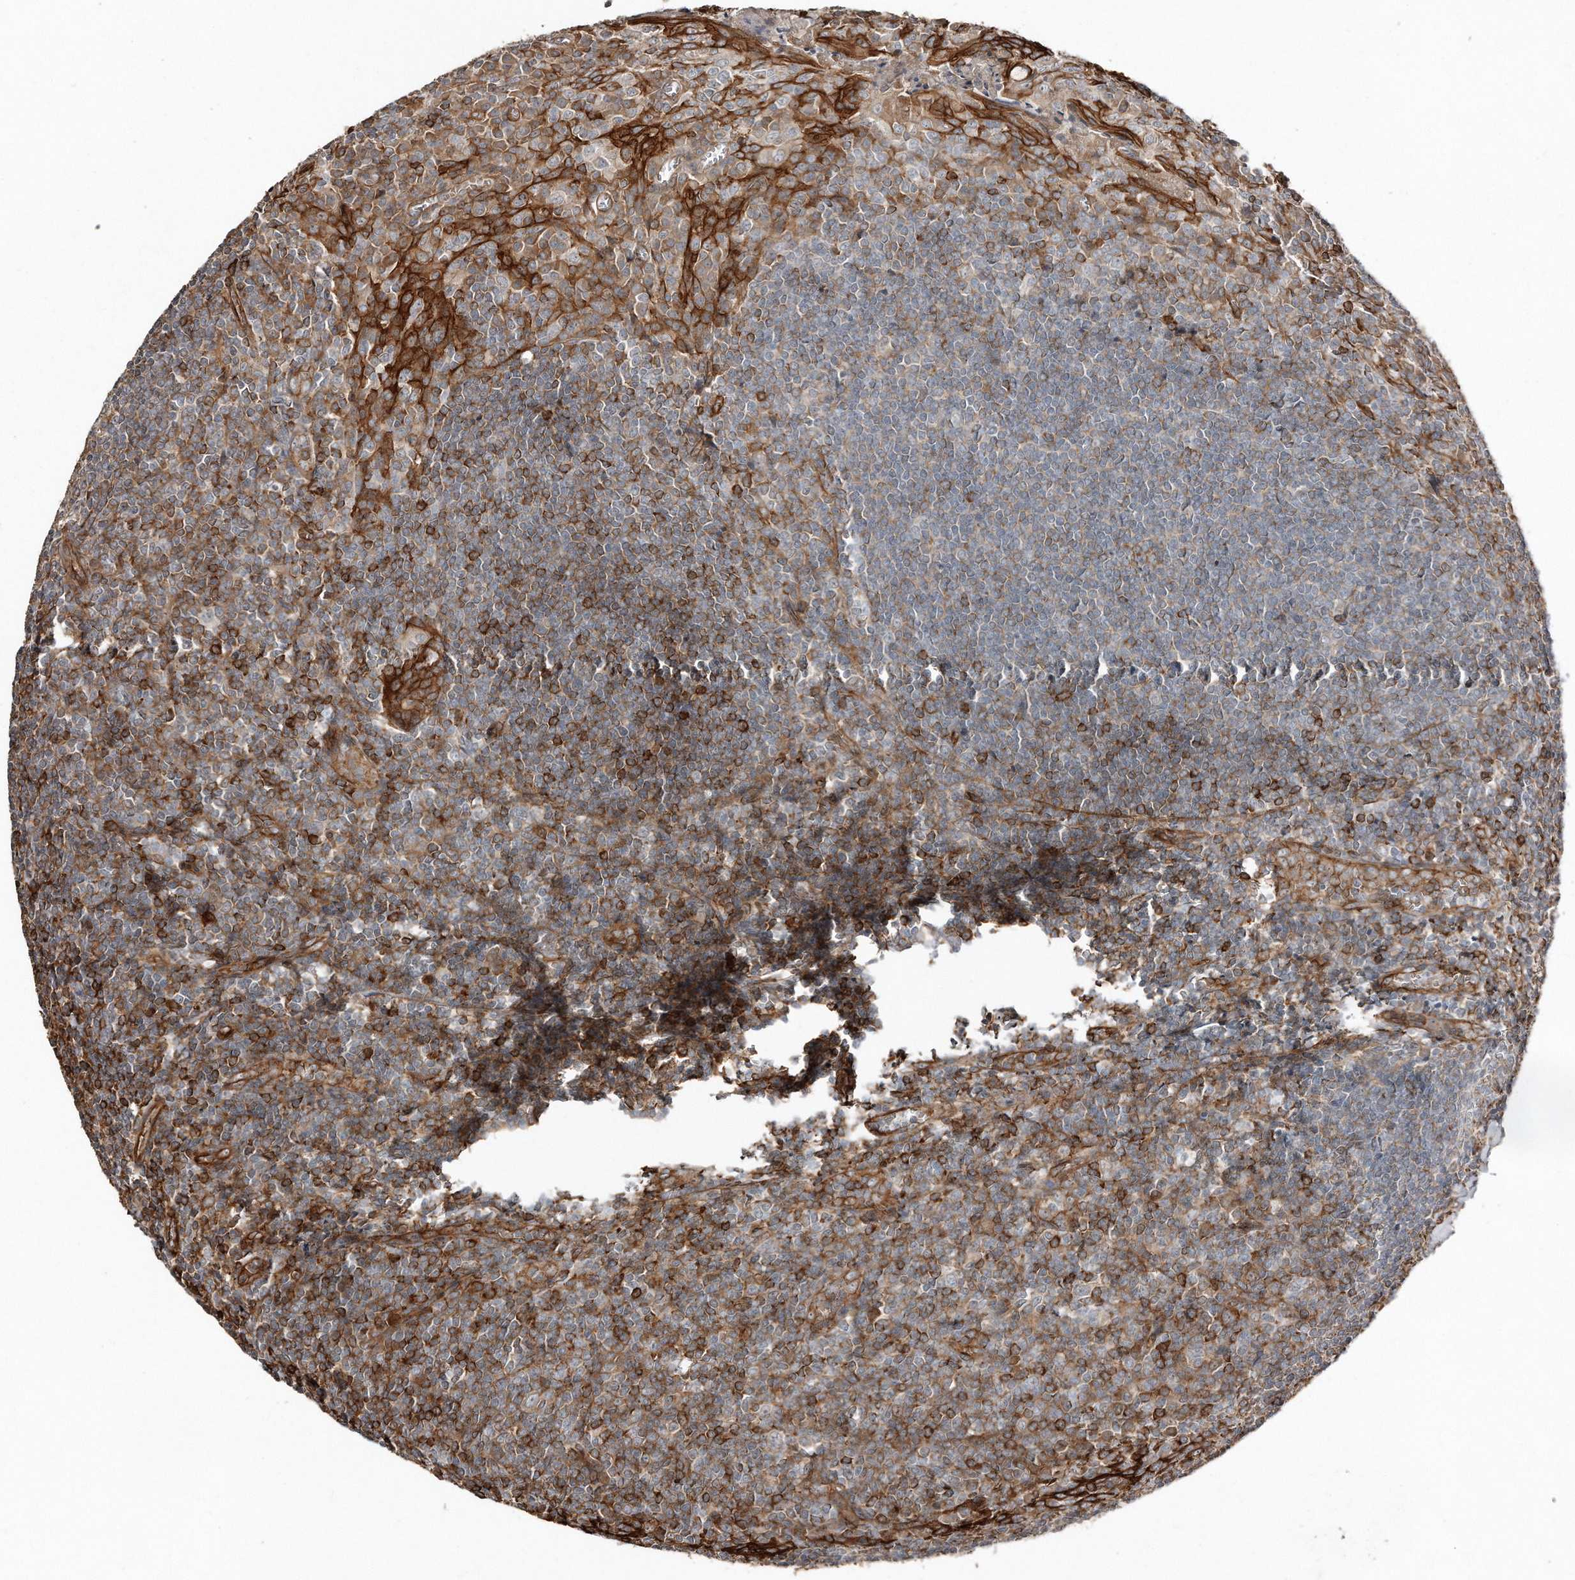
{"staining": {"intensity": "negative", "quantity": "none", "location": "none"}, "tissue": "tonsil", "cell_type": "Germinal center cells", "image_type": "normal", "snomed": [{"axis": "morphology", "description": "Normal tissue, NOS"}, {"axis": "topography", "description": "Tonsil"}], "caption": "DAB immunohistochemical staining of unremarkable tonsil shows no significant staining in germinal center cells.", "gene": "SNAP47", "patient": {"sex": "male", "age": 27}}